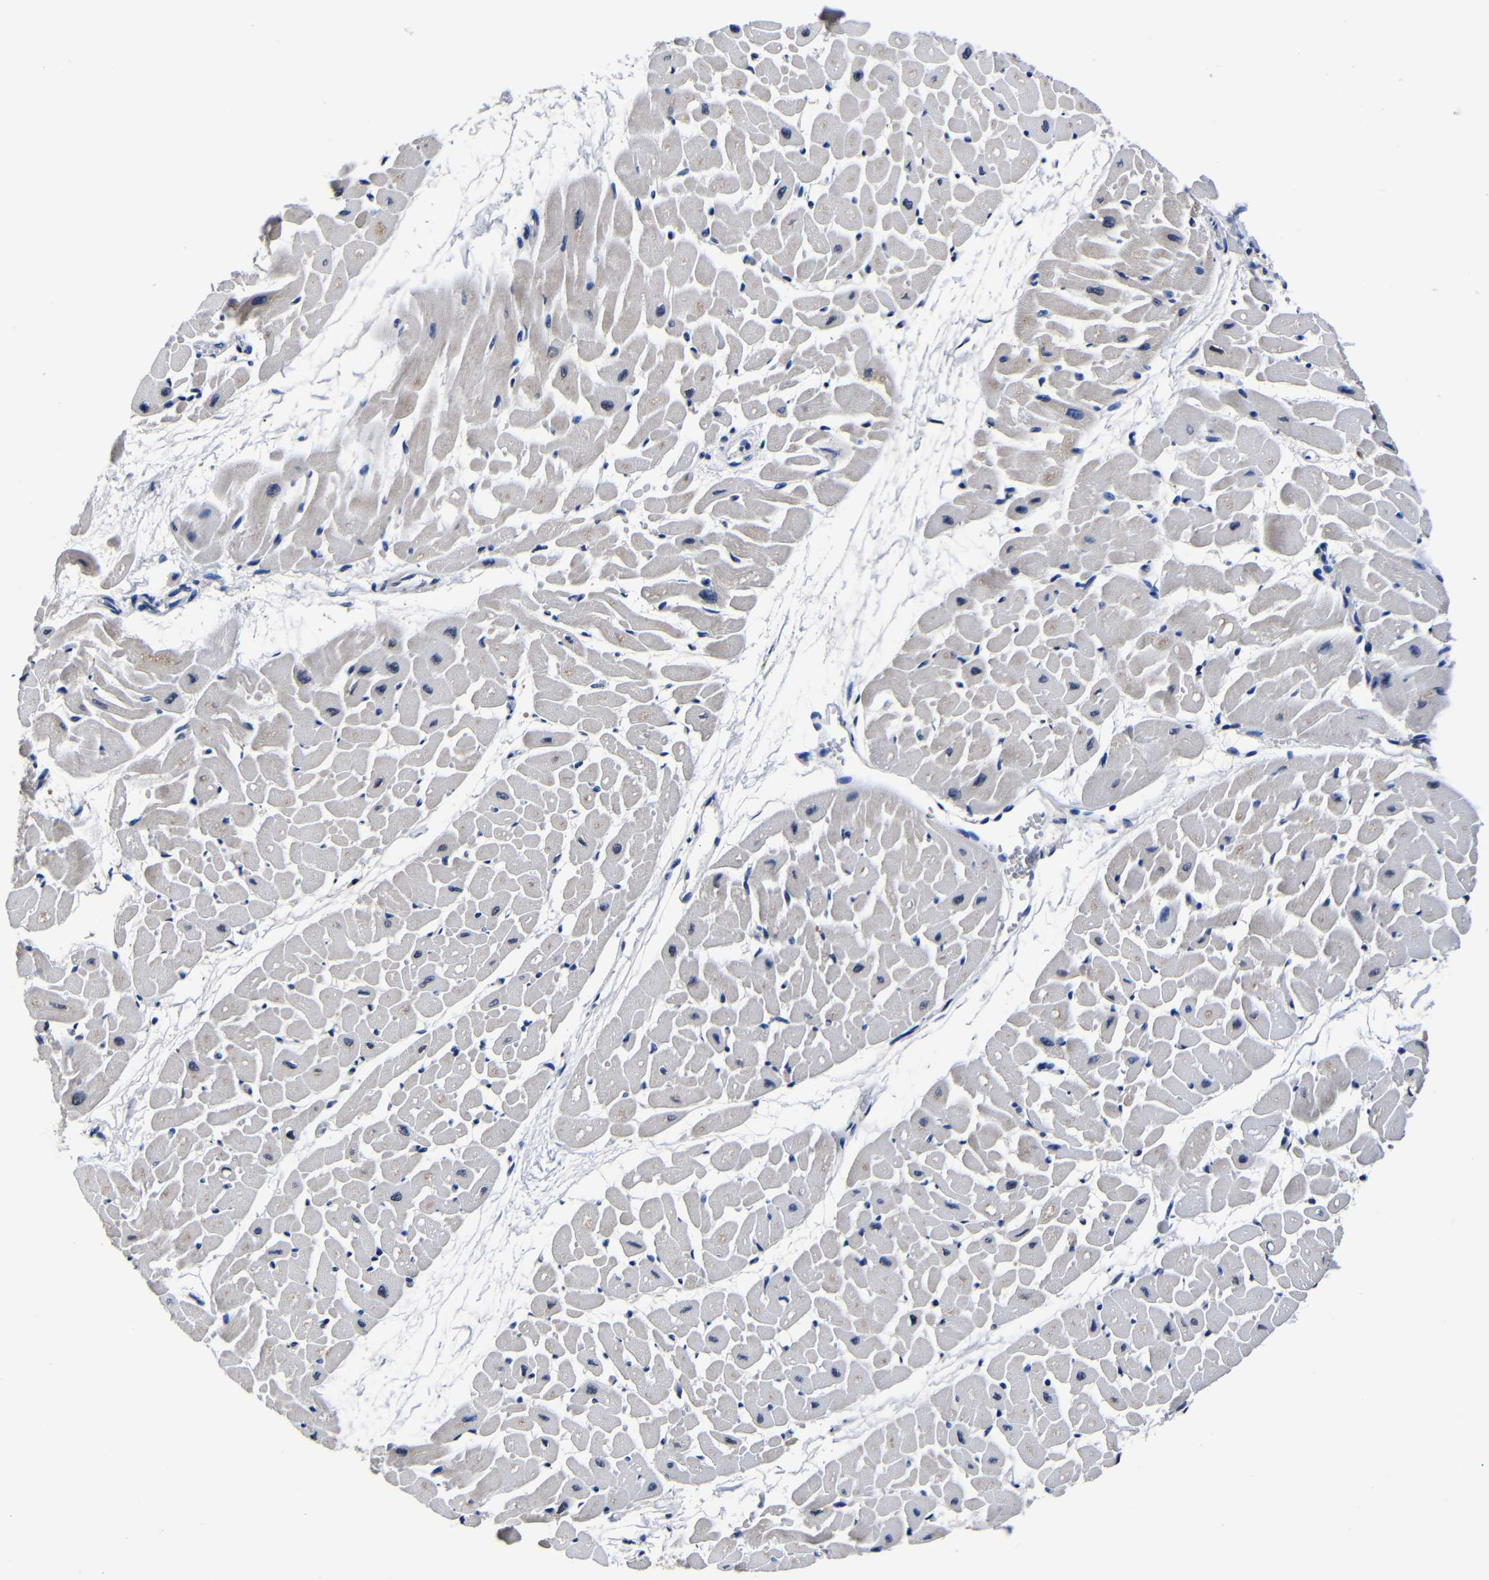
{"staining": {"intensity": "moderate", "quantity": "<25%", "location": "cytoplasmic/membranous"}, "tissue": "heart muscle", "cell_type": "Cardiomyocytes", "image_type": "normal", "snomed": [{"axis": "morphology", "description": "Normal tissue, NOS"}, {"axis": "topography", "description": "Heart"}], "caption": "Protein expression analysis of benign human heart muscle reveals moderate cytoplasmic/membranous staining in about <25% of cardiomyocytes. The staining is performed using DAB brown chromogen to label protein expression. The nuclei are counter-stained blue using hematoxylin.", "gene": "DEPP1", "patient": {"sex": "male", "age": 45}}